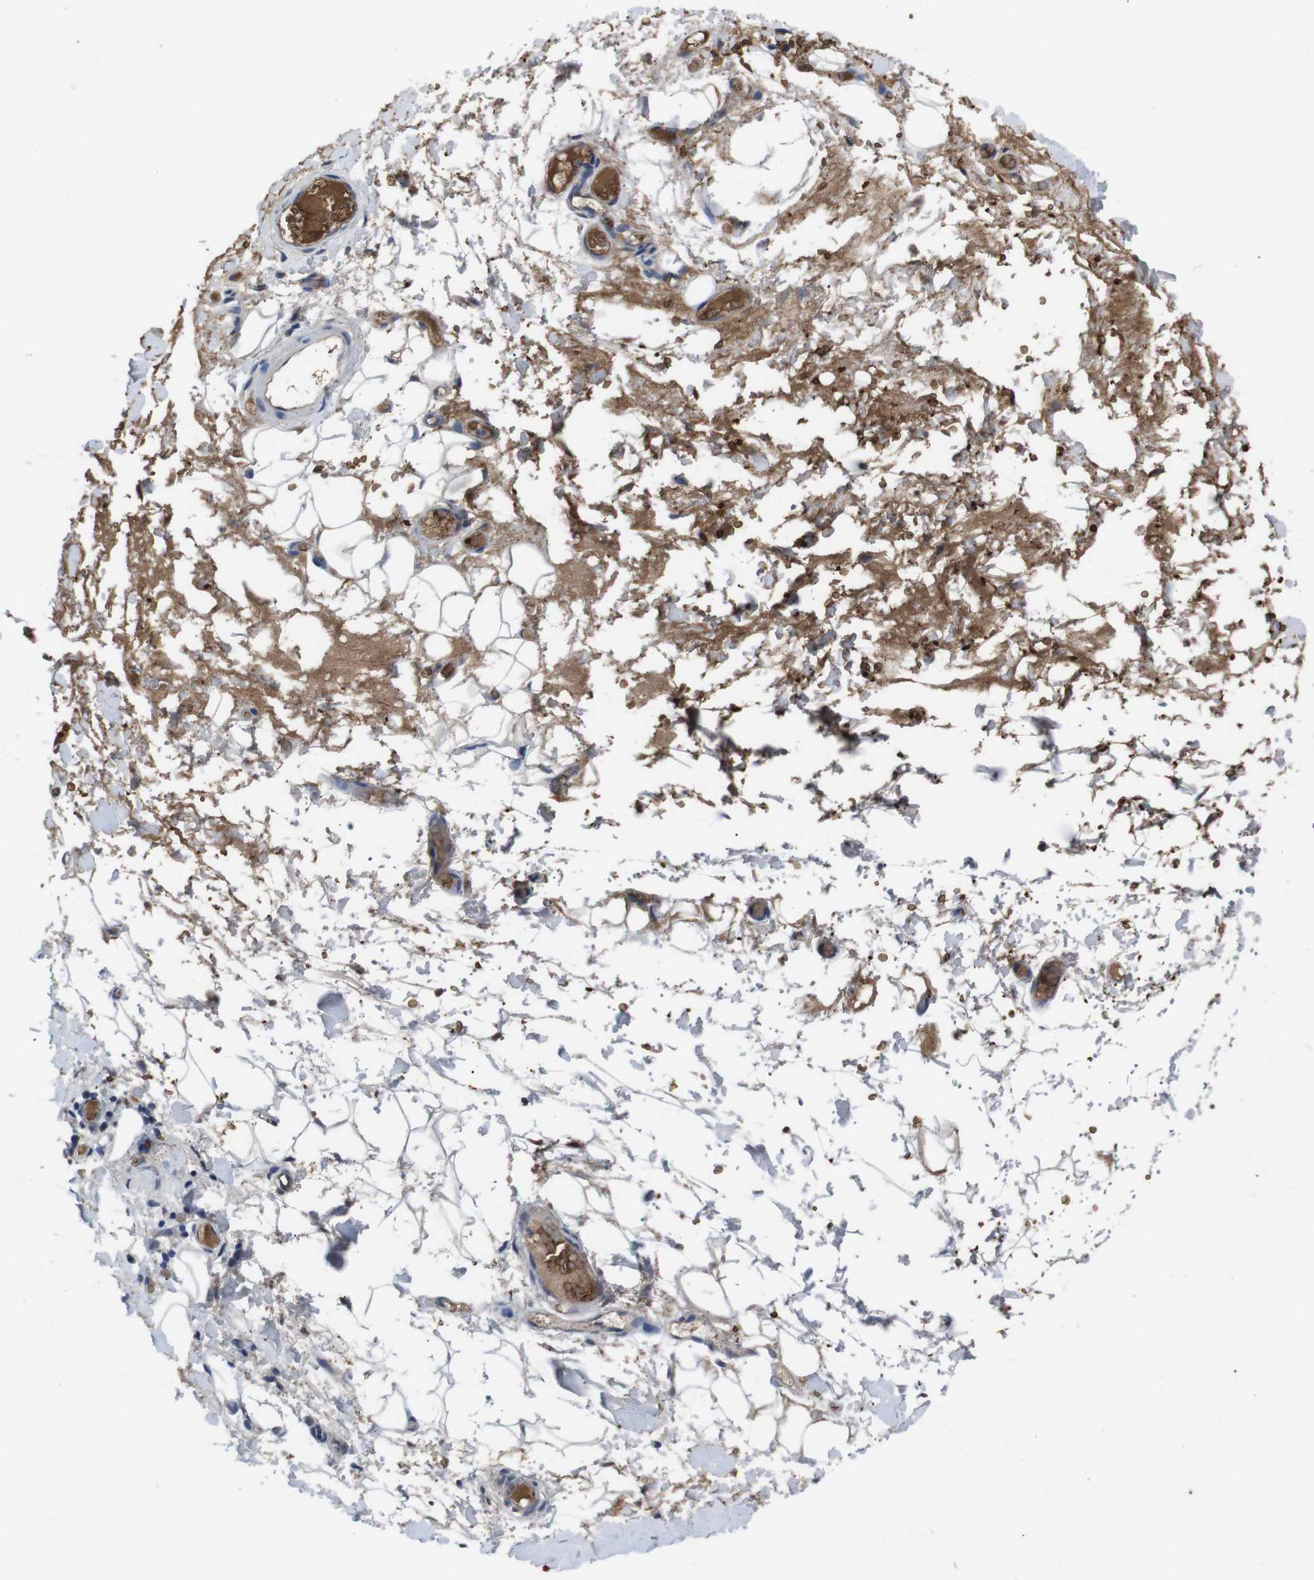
{"staining": {"intensity": "weak", "quantity": ">75%", "location": "cytoplasmic/membranous"}, "tissue": "adipose tissue", "cell_type": "Adipocytes", "image_type": "normal", "snomed": [{"axis": "morphology", "description": "Normal tissue, NOS"}, {"axis": "morphology", "description": "Adenocarcinoma, NOS"}, {"axis": "topography", "description": "Esophagus"}], "caption": "The histopathology image demonstrates immunohistochemical staining of normal adipose tissue. There is weak cytoplasmic/membranous positivity is appreciated in approximately >75% of adipocytes.", "gene": "SPTB", "patient": {"sex": "male", "age": 62}}